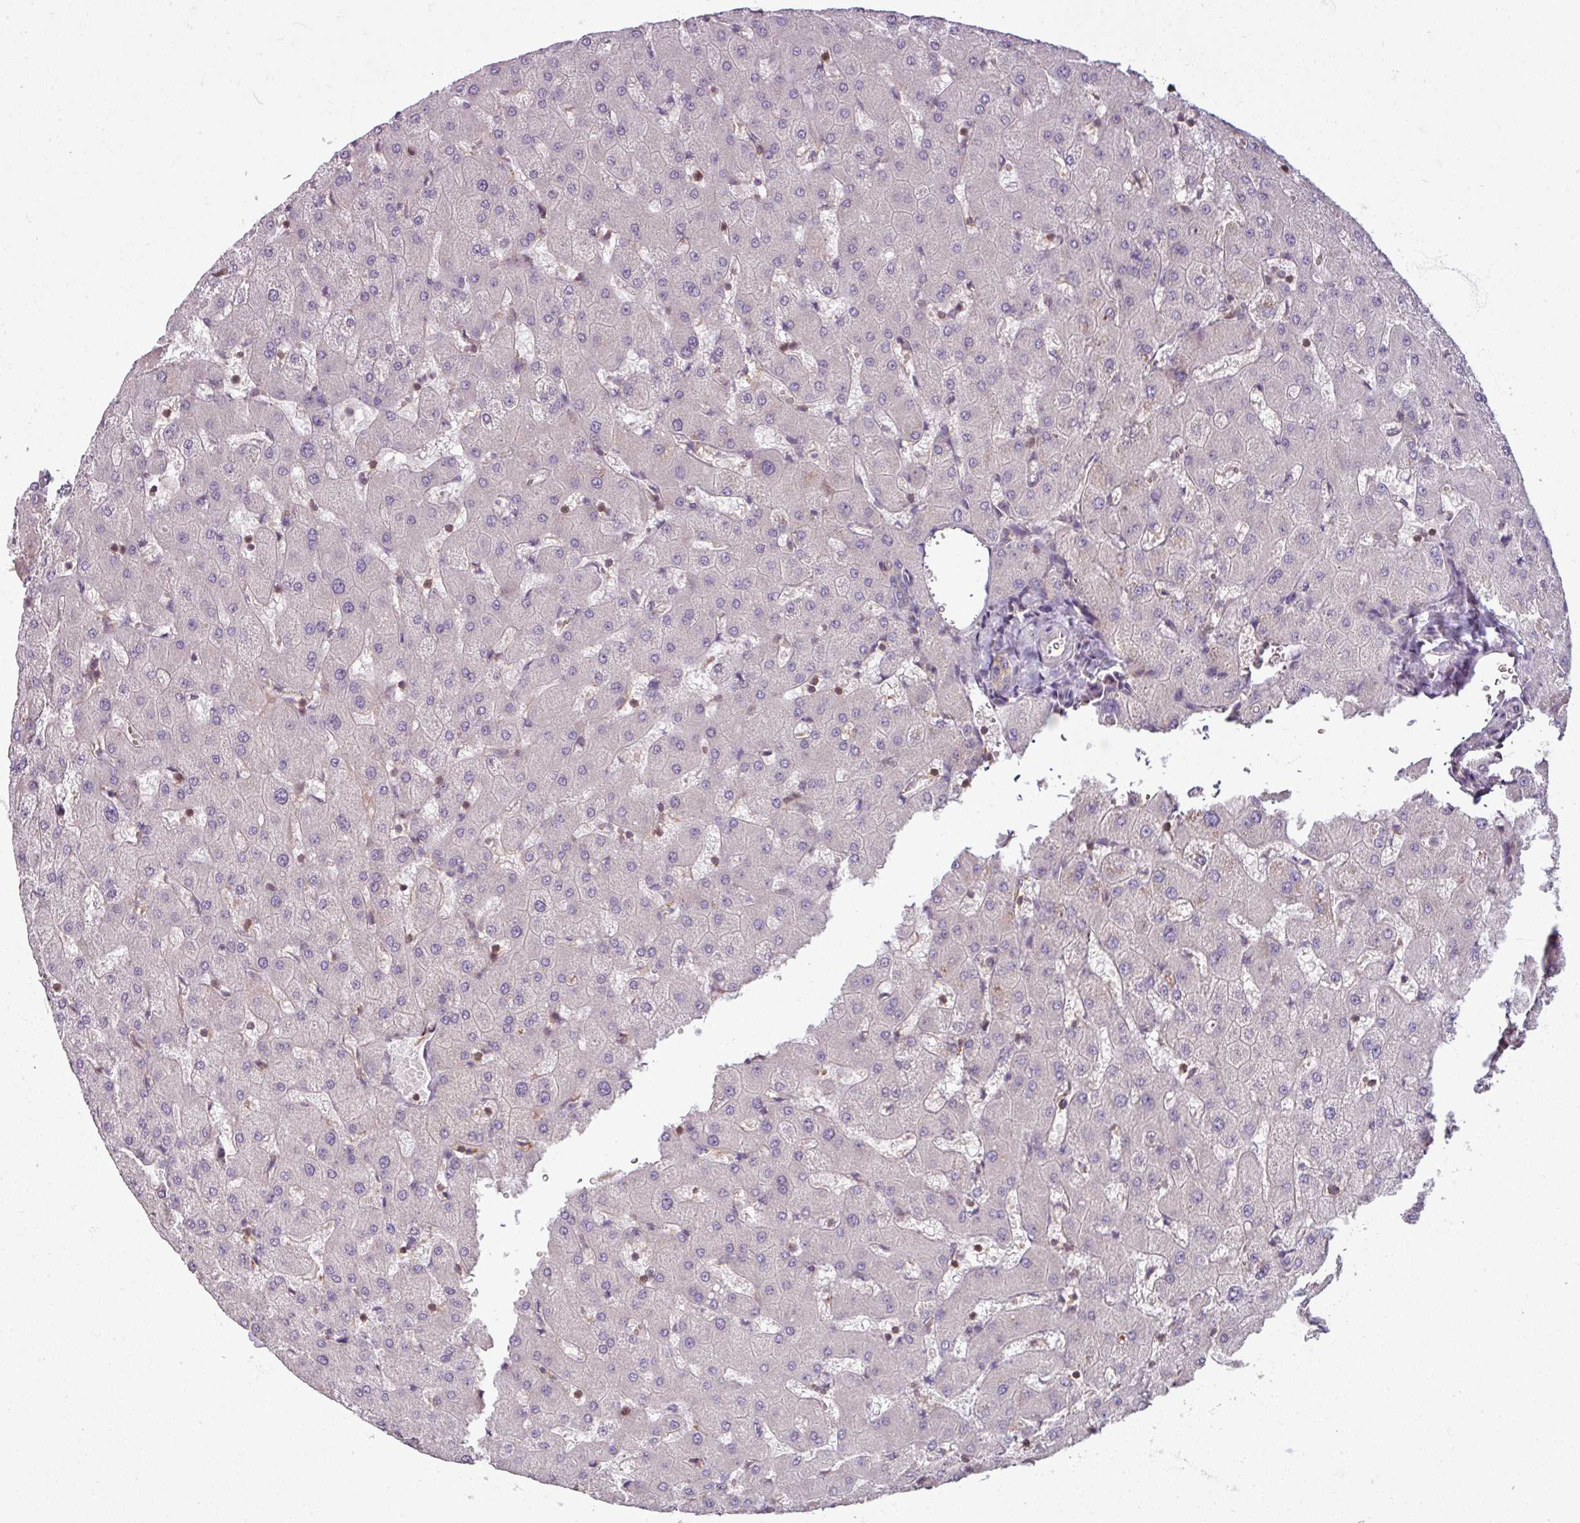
{"staining": {"intensity": "negative", "quantity": "none", "location": "none"}, "tissue": "liver", "cell_type": "Cholangiocytes", "image_type": "normal", "snomed": [{"axis": "morphology", "description": "Normal tissue, NOS"}, {"axis": "topography", "description": "Liver"}], "caption": "This is a image of immunohistochemistry (IHC) staining of unremarkable liver, which shows no staining in cholangiocytes. (DAB IHC with hematoxylin counter stain).", "gene": "TUSC3", "patient": {"sex": "female", "age": 63}}